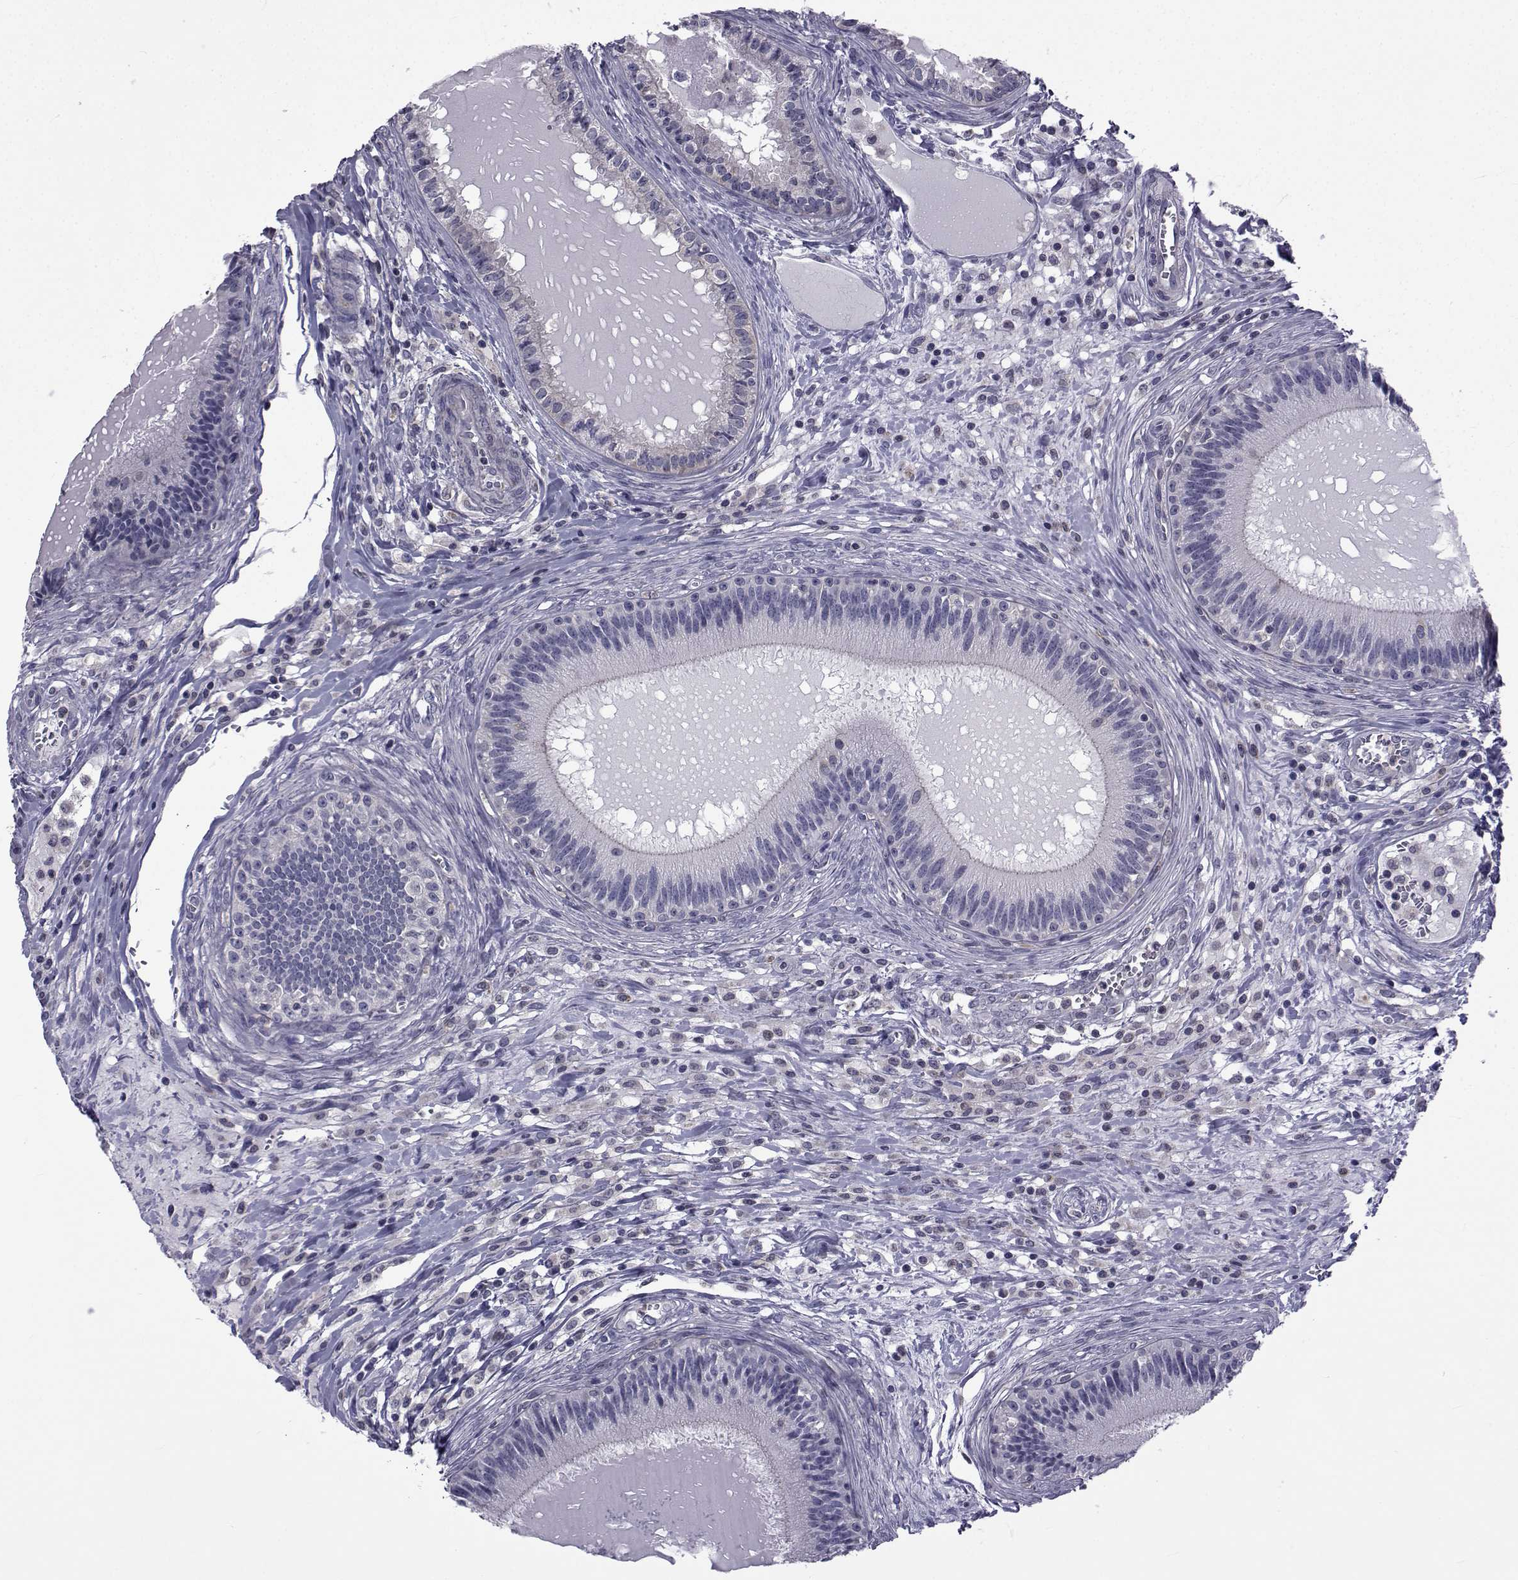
{"staining": {"intensity": "weak", "quantity": "<25%", "location": "cytoplasmic/membranous"}, "tissue": "epididymis", "cell_type": "Glandular cells", "image_type": "normal", "snomed": [{"axis": "morphology", "description": "Normal tissue, NOS"}, {"axis": "topography", "description": "Epididymis"}], "caption": "Immunohistochemistry image of normal epididymis: human epididymis stained with DAB demonstrates no significant protein staining in glandular cells. Brightfield microscopy of immunohistochemistry stained with DAB (brown) and hematoxylin (blue), captured at high magnification.", "gene": "SLC30A10", "patient": {"sex": "male", "age": 27}}